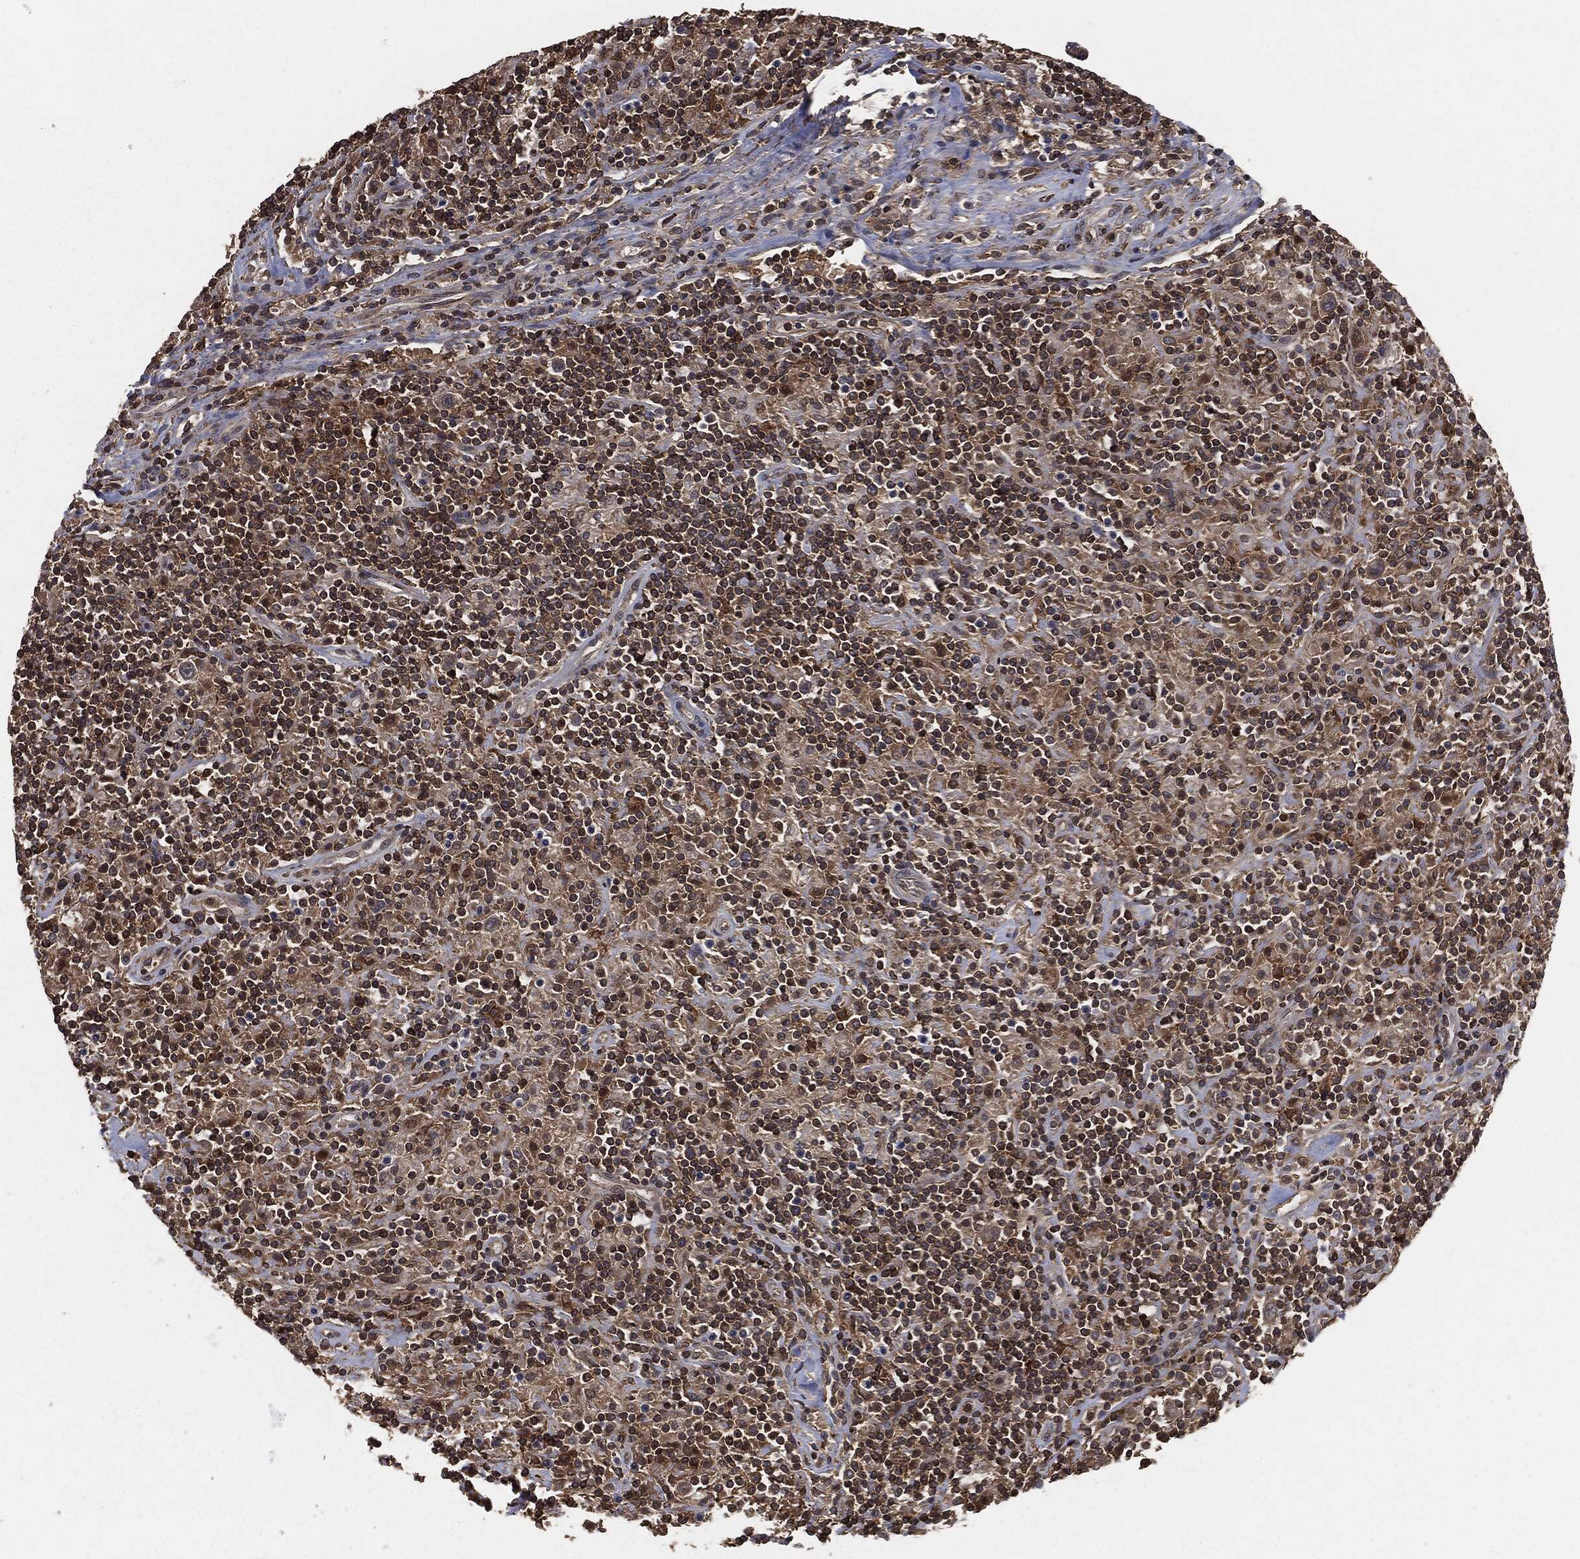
{"staining": {"intensity": "weak", "quantity": "25%-75%", "location": "cytoplasmic/membranous"}, "tissue": "lymphoma", "cell_type": "Tumor cells", "image_type": "cancer", "snomed": [{"axis": "morphology", "description": "Hodgkin's disease, NOS"}, {"axis": "topography", "description": "Lymph node"}], "caption": "Weak cytoplasmic/membranous staining for a protein is present in approximately 25%-75% of tumor cells of lymphoma using immunohistochemistry.", "gene": "ERBIN", "patient": {"sex": "male", "age": 70}}